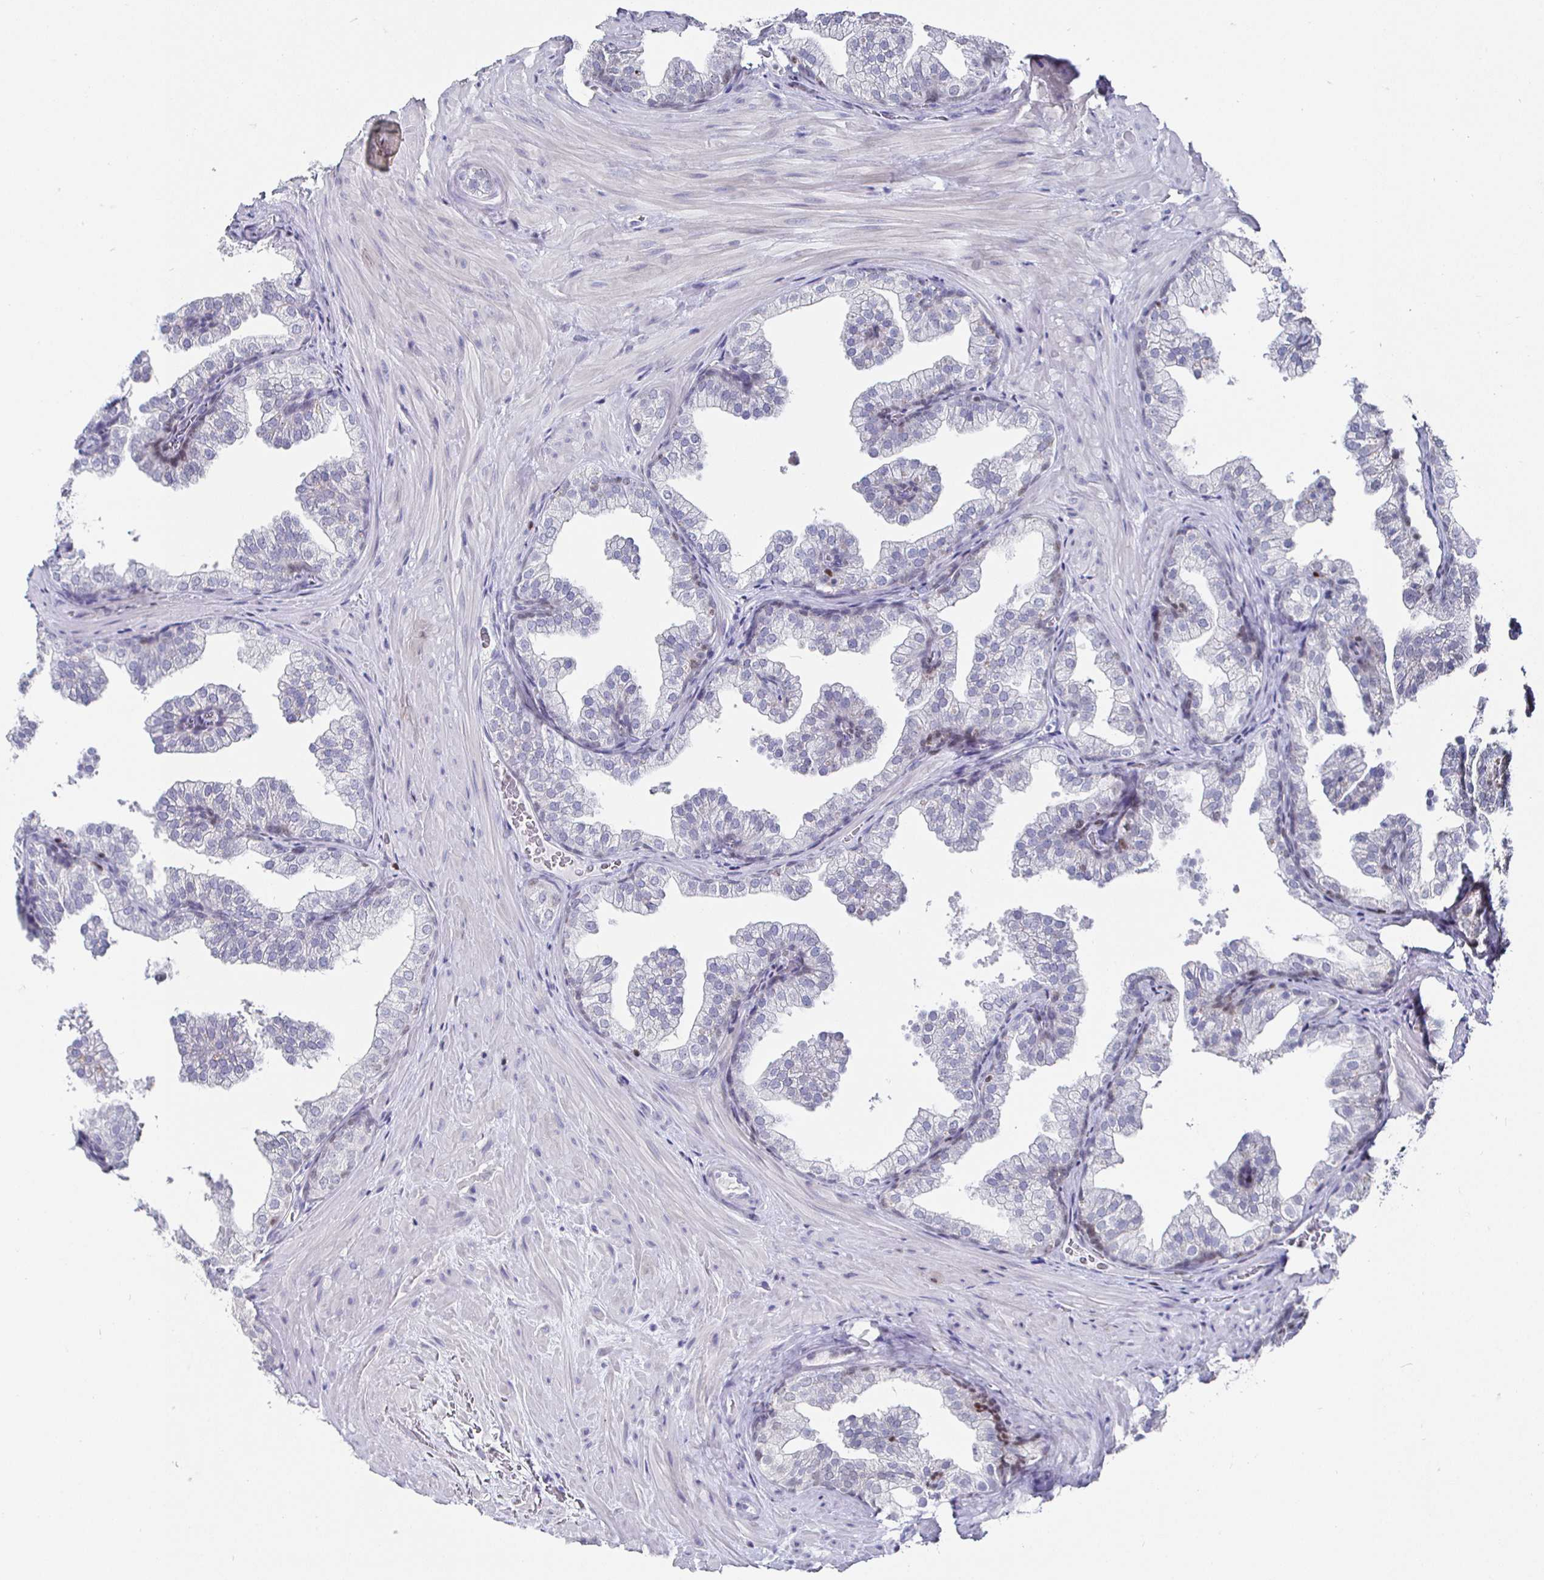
{"staining": {"intensity": "negative", "quantity": "none", "location": "none"}, "tissue": "prostate", "cell_type": "Glandular cells", "image_type": "normal", "snomed": [{"axis": "morphology", "description": "Normal tissue, NOS"}, {"axis": "topography", "description": "Prostate"}], "caption": "There is no significant staining in glandular cells of prostate. (DAB IHC, high magnification).", "gene": "RUNX2", "patient": {"sex": "male", "age": 37}}